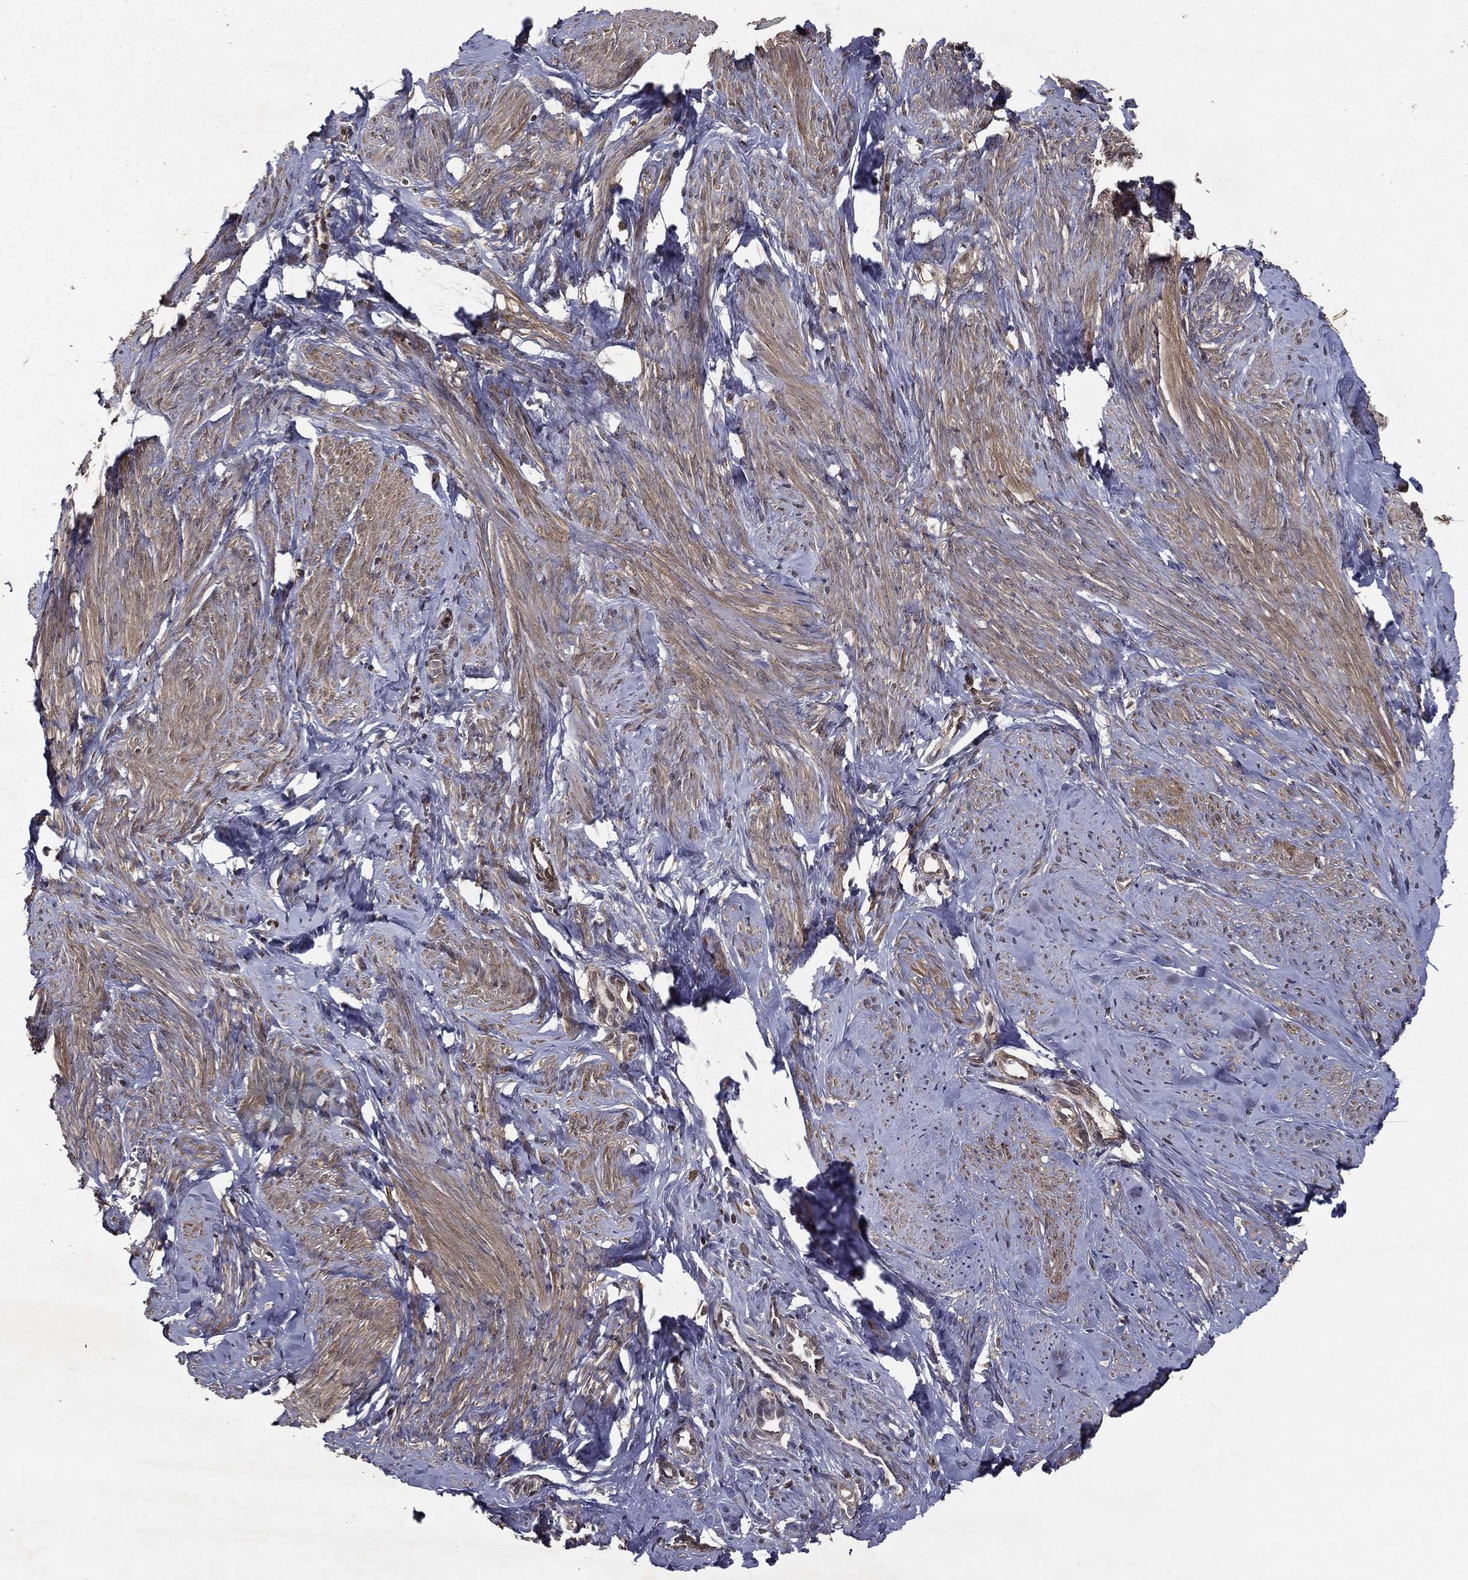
{"staining": {"intensity": "moderate", "quantity": "25%-75%", "location": "cytoplasmic/membranous"}, "tissue": "smooth muscle", "cell_type": "Smooth muscle cells", "image_type": "normal", "snomed": [{"axis": "morphology", "description": "Normal tissue, NOS"}, {"axis": "topography", "description": "Smooth muscle"}], "caption": "Smooth muscle stained for a protein (brown) shows moderate cytoplasmic/membranous positive expression in about 25%-75% of smooth muscle cells.", "gene": "FGD1", "patient": {"sex": "female", "age": 48}}